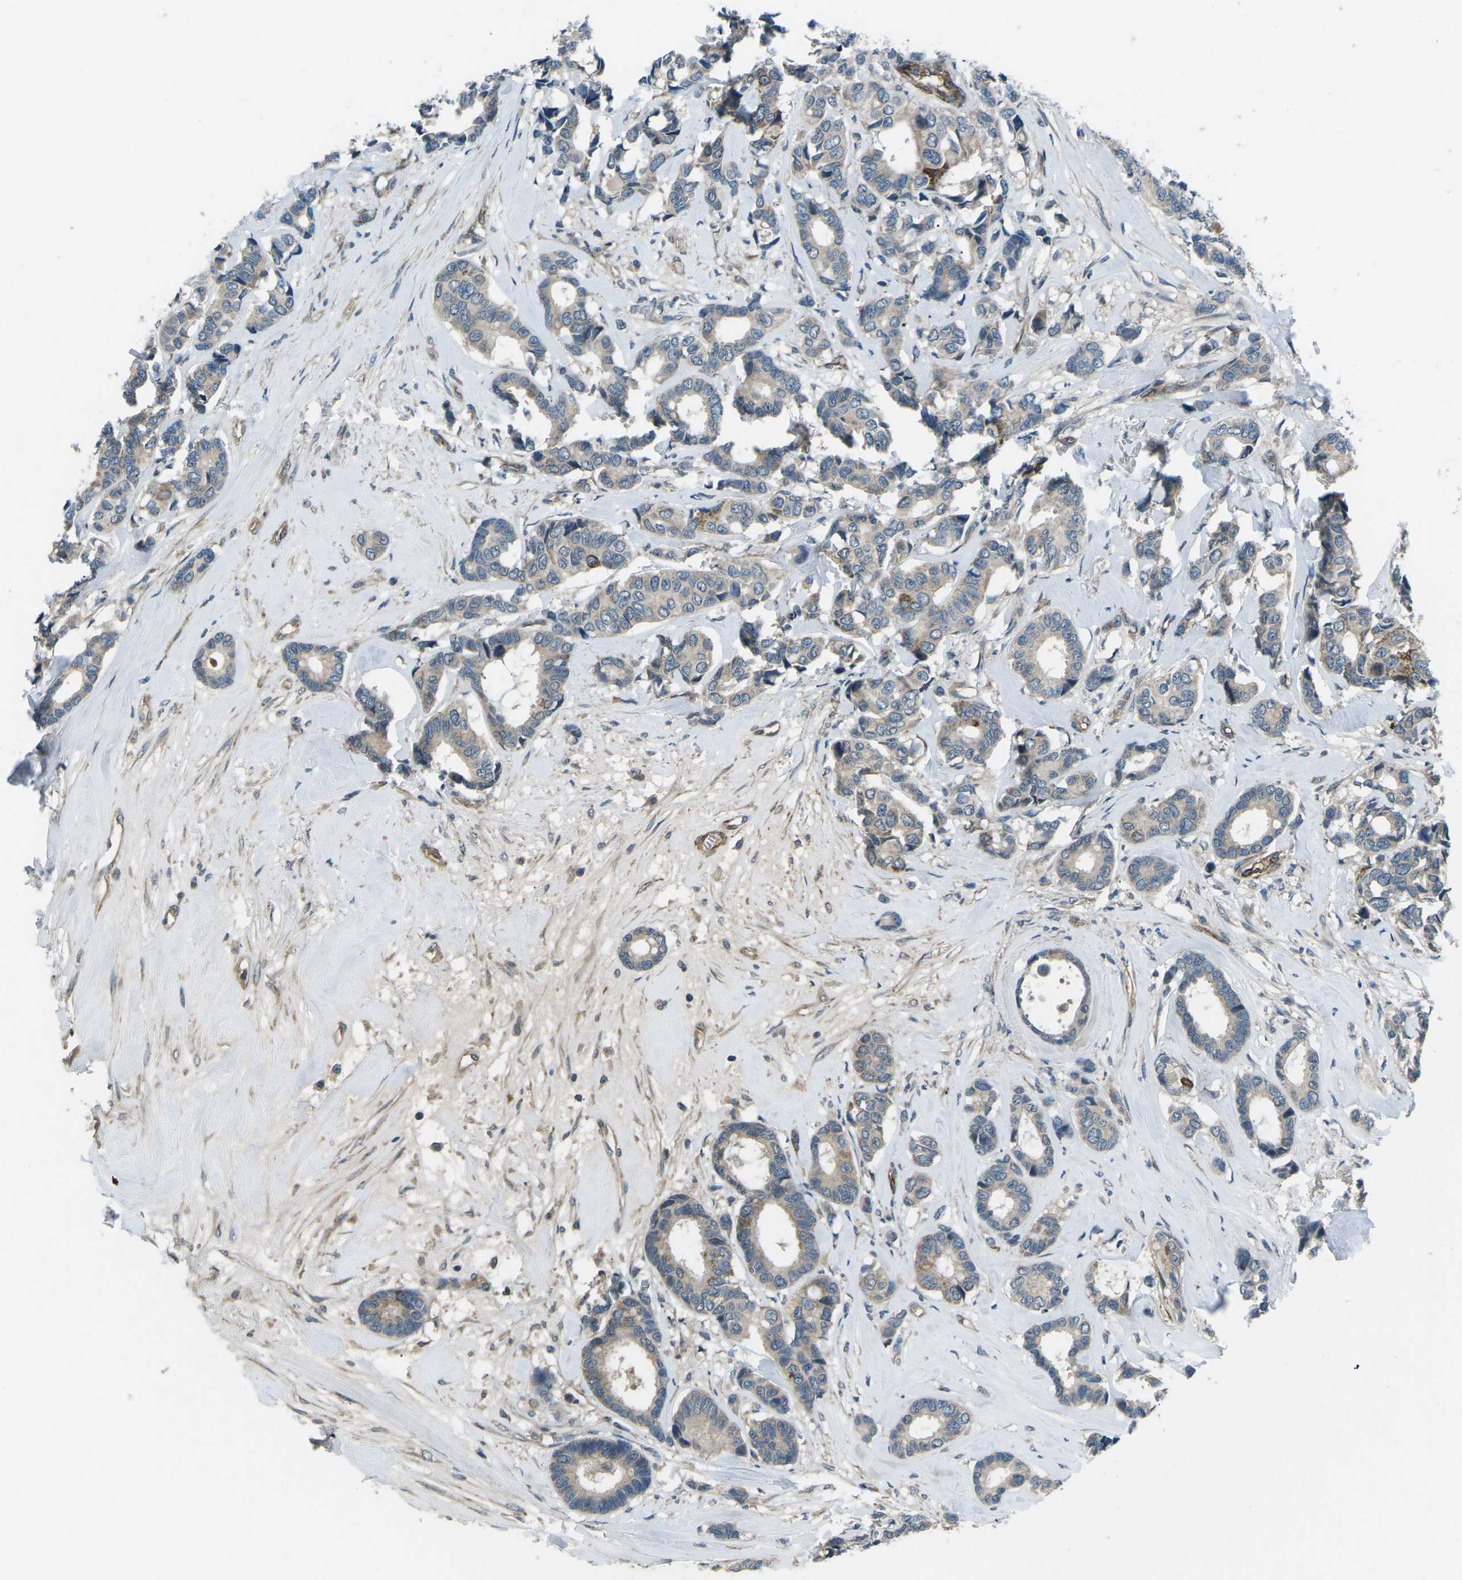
{"staining": {"intensity": "weak", "quantity": "25%-75%", "location": "cytoplasmic/membranous"}, "tissue": "breast cancer", "cell_type": "Tumor cells", "image_type": "cancer", "snomed": [{"axis": "morphology", "description": "Duct carcinoma"}, {"axis": "topography", "description": "Breast"}], "caption": "A micrograph showing weak cytoplasmic/membranous positivity in about 25%-75% of tumor cells in breast invasive ductal carcinoma, as visualized by brown immunohistochemical staining.", "gene": "AFAP1", "patient": {"sex": "female", "age": 87}}